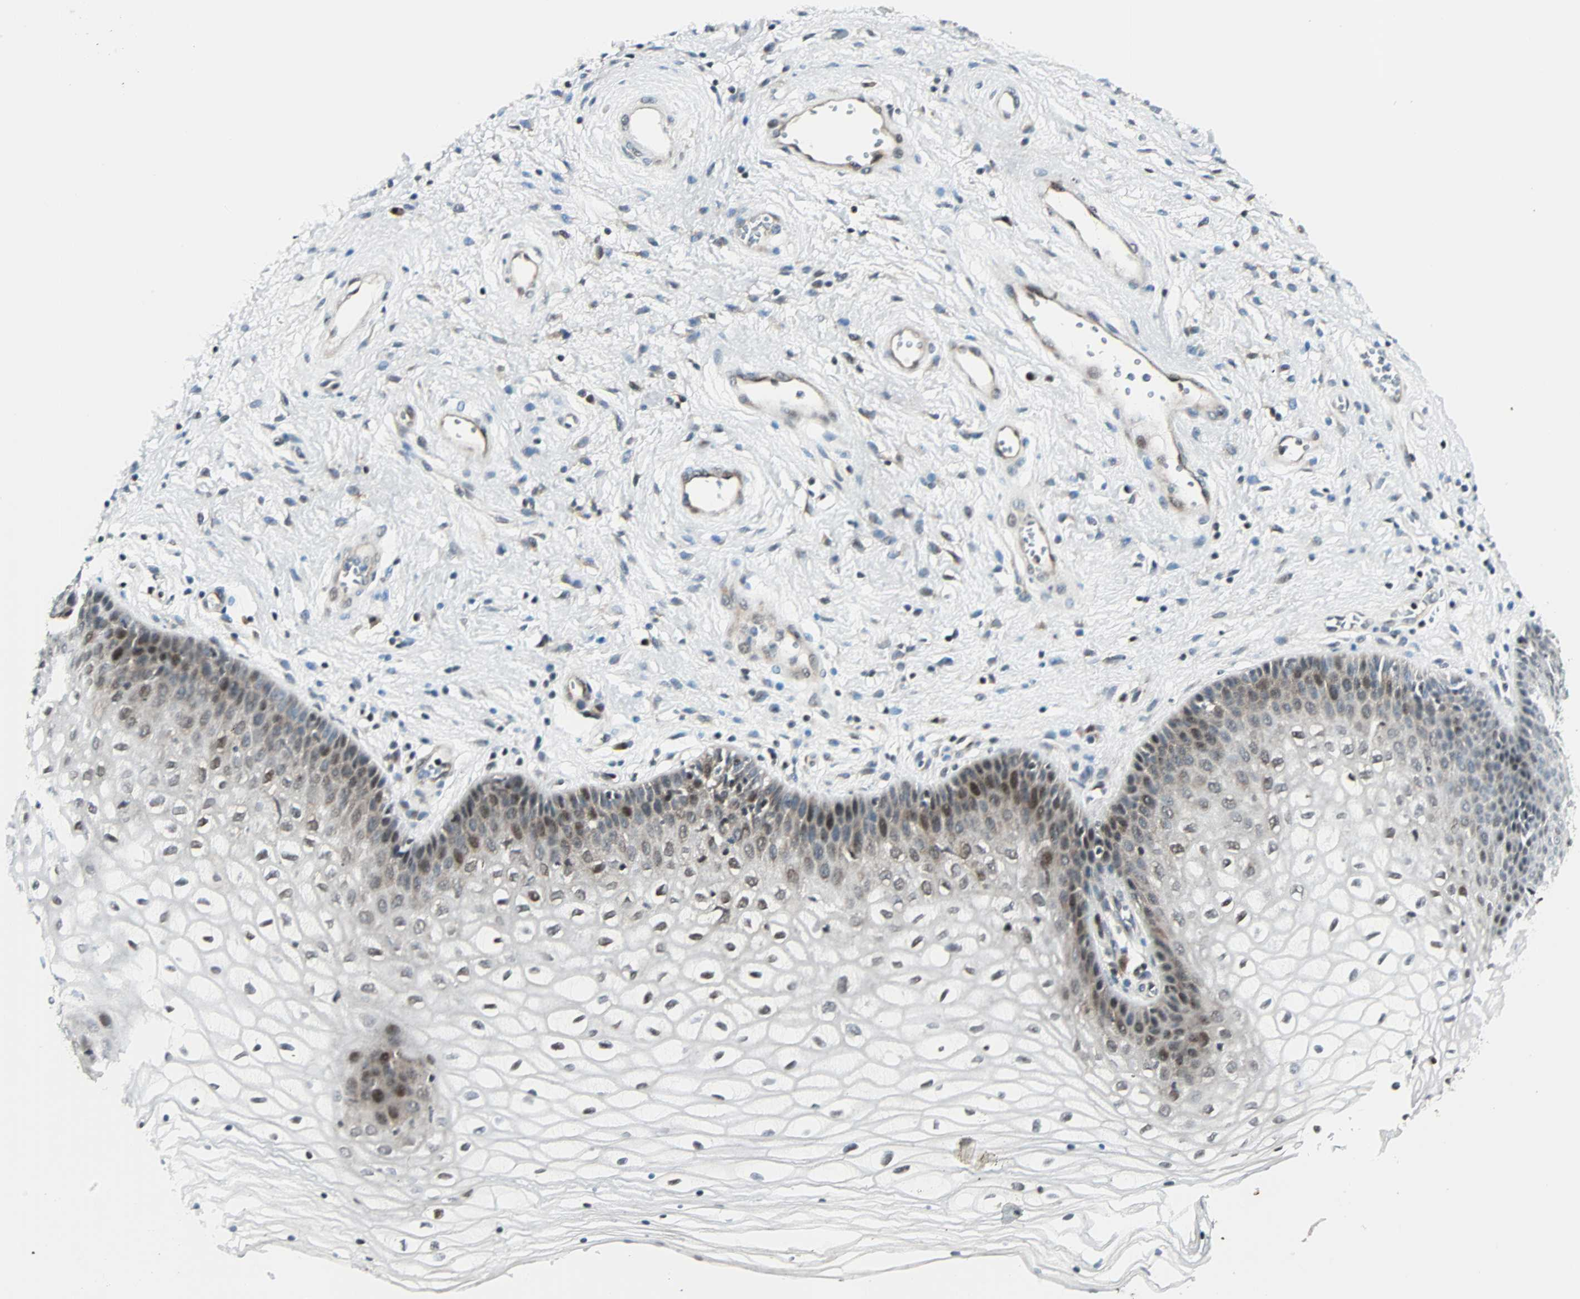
{"staining": {"intensity": "moderate", "quantity": "<25%", "location": "nuclear"}, "tissue": "vagina", "cell_type": "Squamous epithelial cells", "image_type": "normal", "snomed": [{"axis": "morphology", "description": "Normal tissue, NOS"}, {"axis": "topography", "description": "Vagina"}], "caption": "Immunohistochemical staining of normal vagina exhibits moderate nuclear protein staining in about <25% of squamous epithelial cells. The protein is stained brown, and the nuclei are stained in blue (DAB (3,3'-diaminobenzidine) IHC with brightfield microscopy, high magnification).", "gene": "CBX4", "patient": {"sex": "female", "age": 34}}